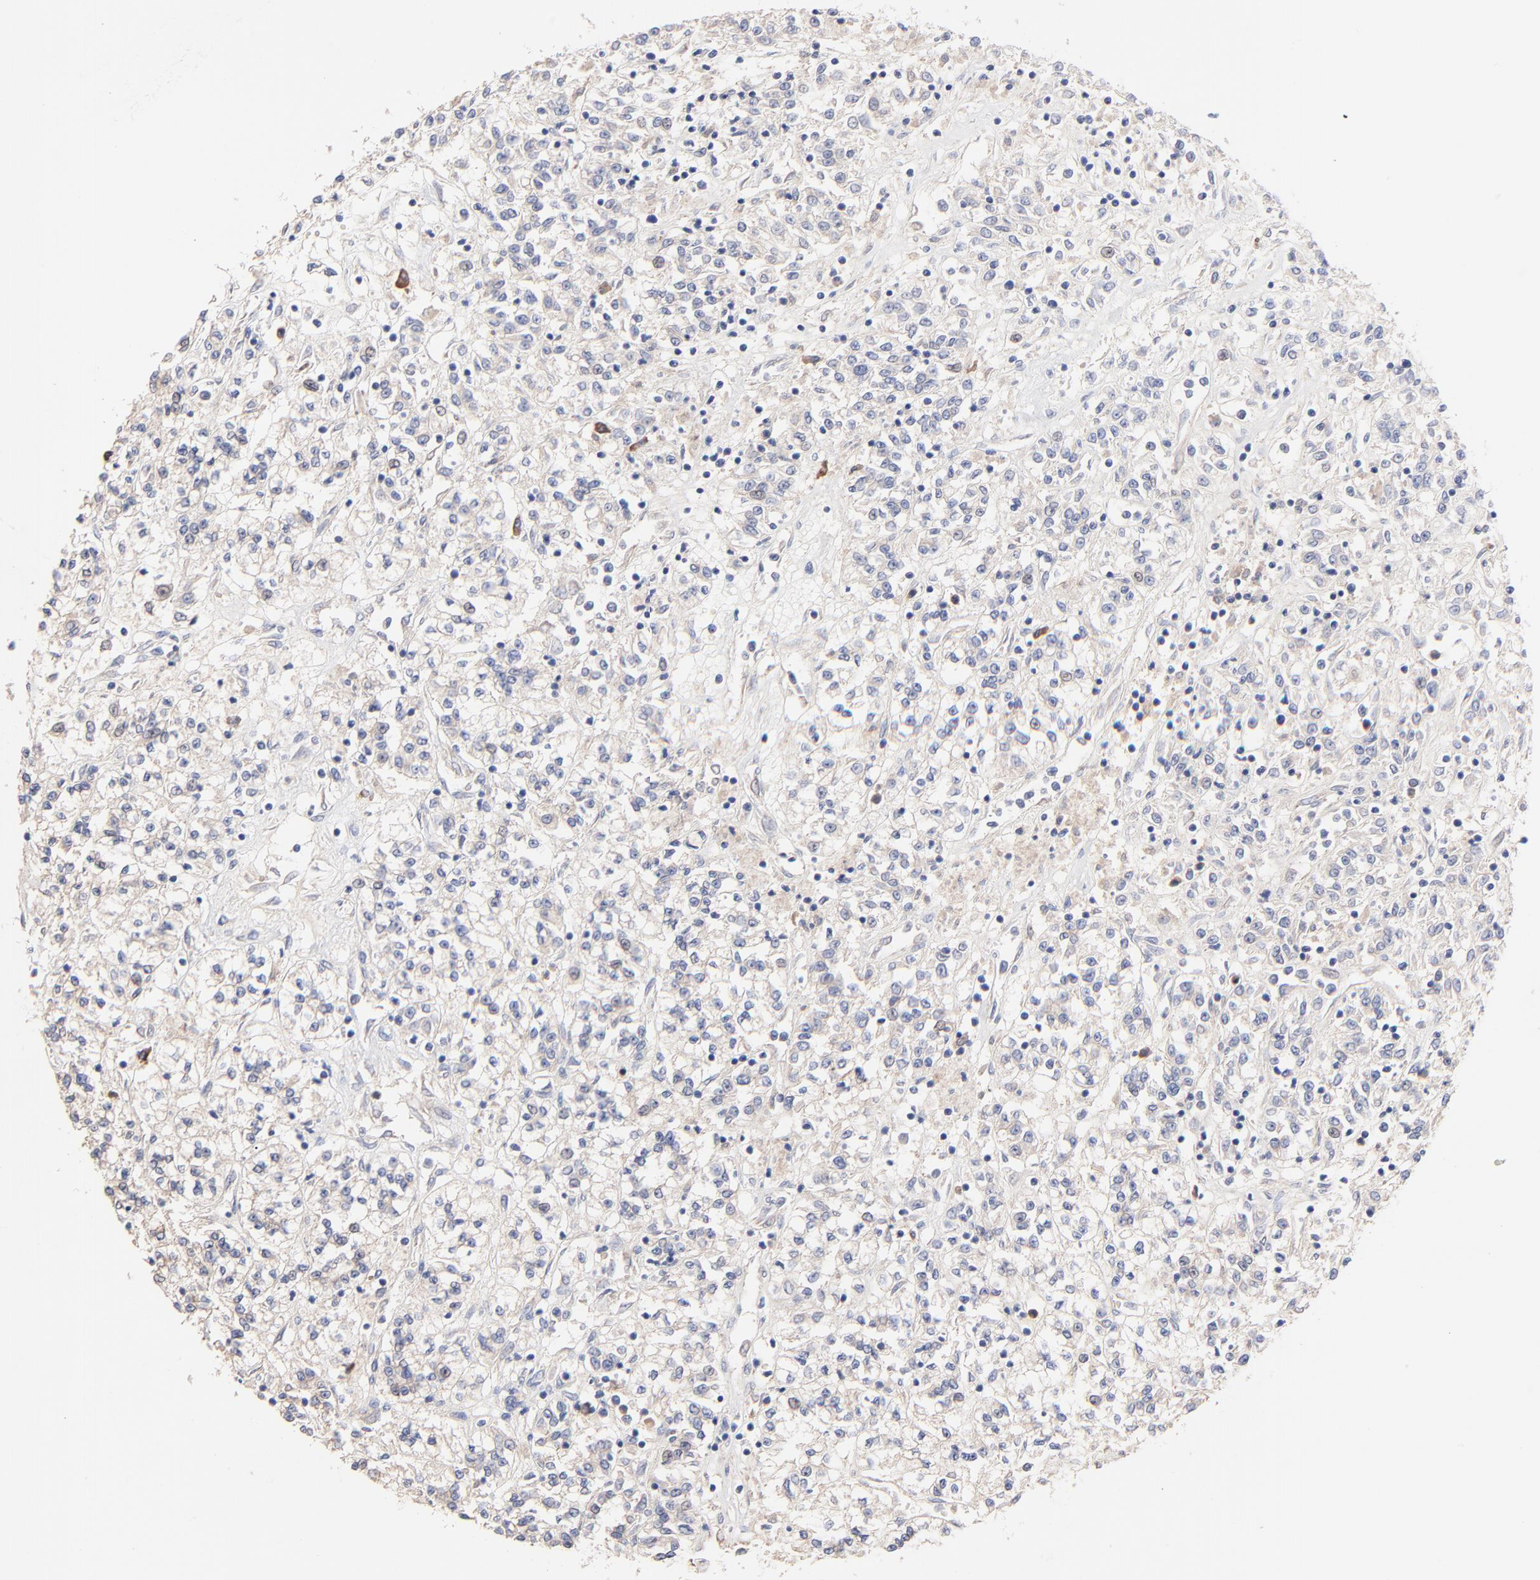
{"staining": {"intensity": "weak", "quantity": "25%-75%", "location": "cytoplasmic/membranous"}, "tissue": "renal cancer", "cell_type": "Tumor cells", "image_type": "cancer", "snomed": [{"axis": "morphology", "description": "Adenocarcinoma, NOS"}, {"axis": "topography", "description": "Kidney"}], "caption": "Protein expression analysis of renal cancer shows weak cytoplasmic/membranous expression in about 25%-75% of tumor cells.", "gene": "PPFIBP2", "patient": {"sex": "female", "age": 76}}